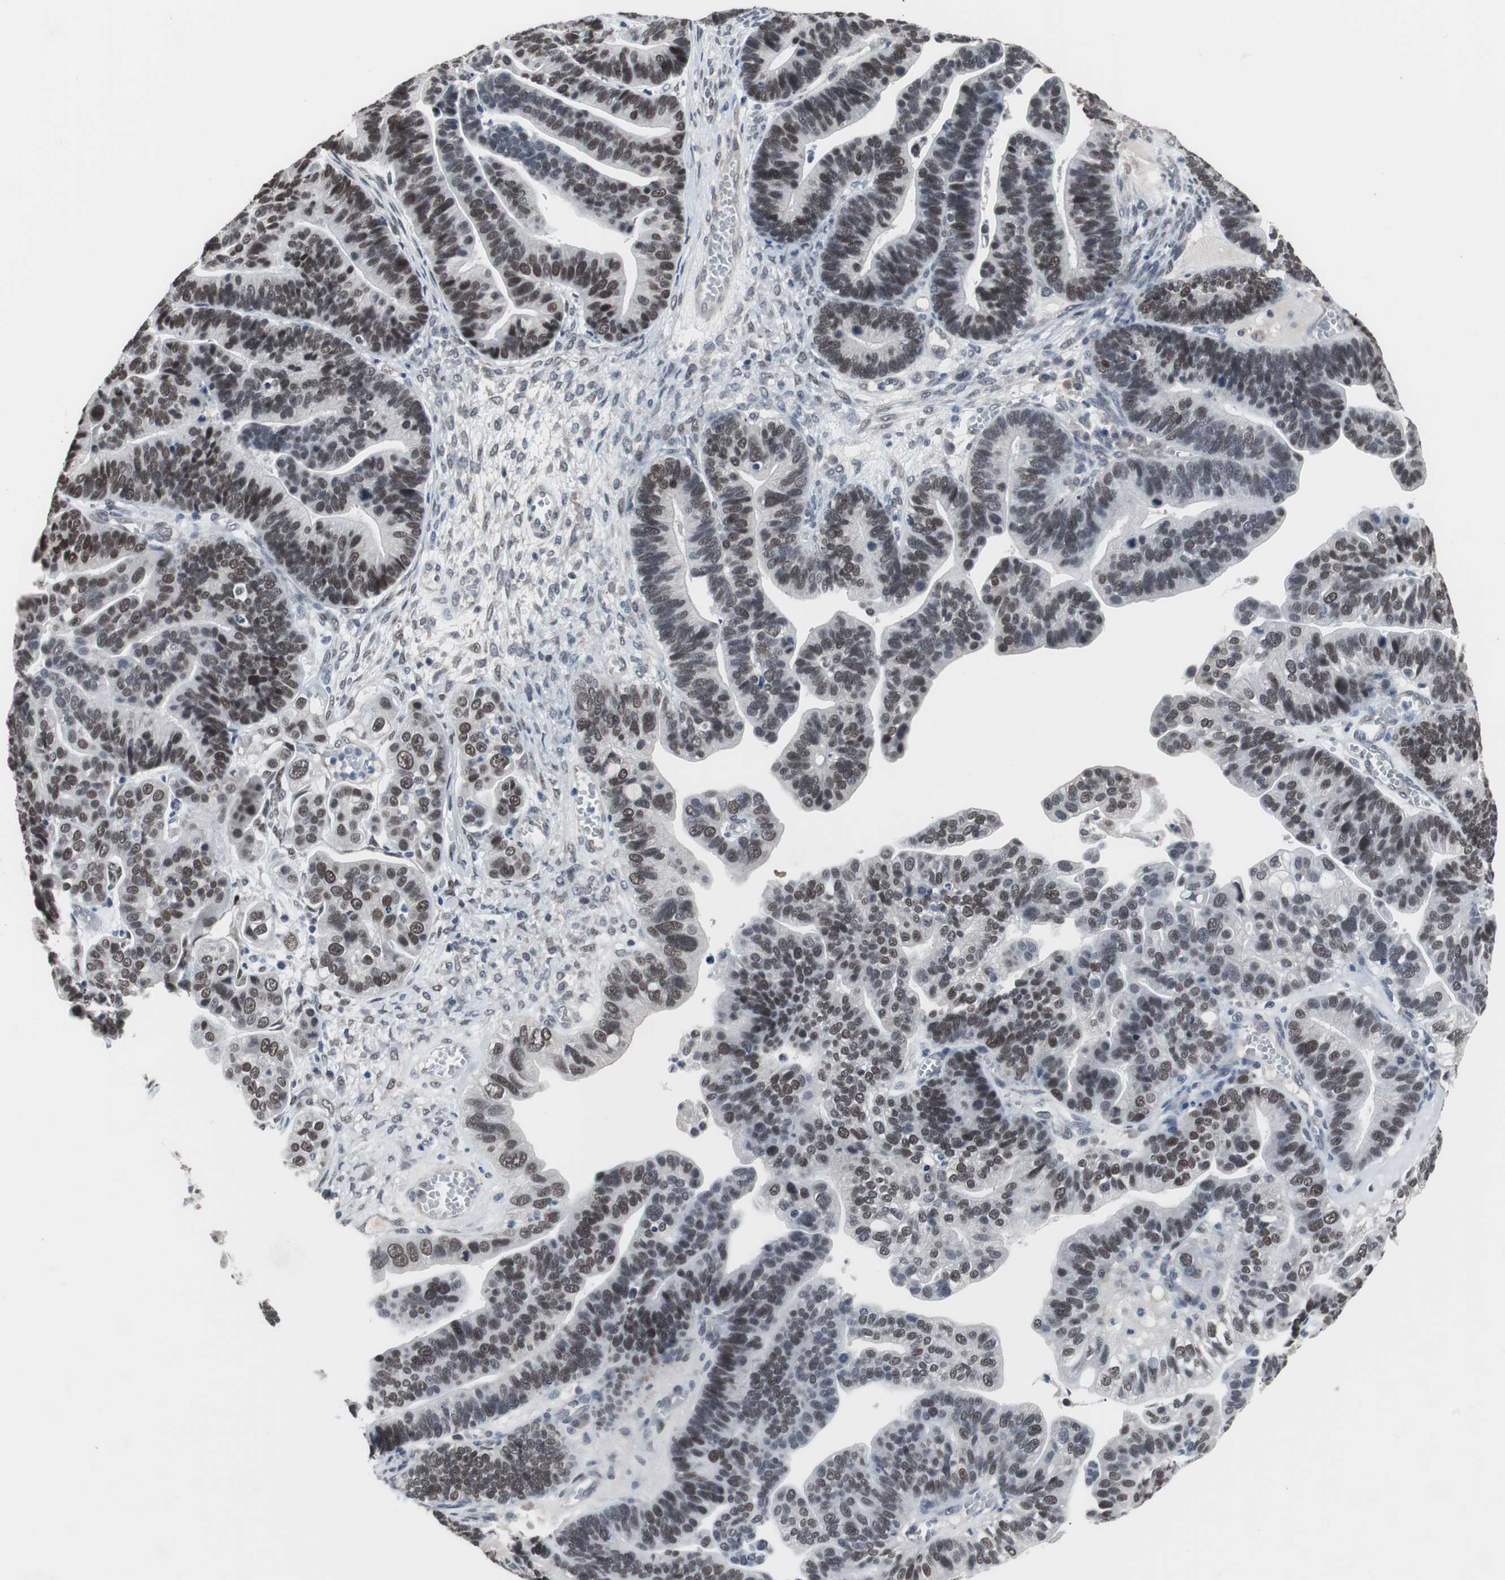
{"staining": {"intensity": "moderate", "quantity": ">75%", "location": "nuclear"}, "tissue": "ovarian cancer", "cell_type": "Tumor cells", "image_type": "cancer", "snomed": [{"axis": "morphology", "description": "Cystadenocarcinoma, serous, NOS"}, {"axis": "topography", "description": "Ovary"}], "caption": "The histopathology image shows immunohistochemical staining of ovarian cancer (serous cystadenocarcinoma). There is moderate nuclear staining is identified in about >75% of tumor cells. Immunohistochemistry stains the protein of interest in brown and the nuclei are stained blue.", "gene": "FOXP4", "patient": {"sex": "female", "age": 56}}